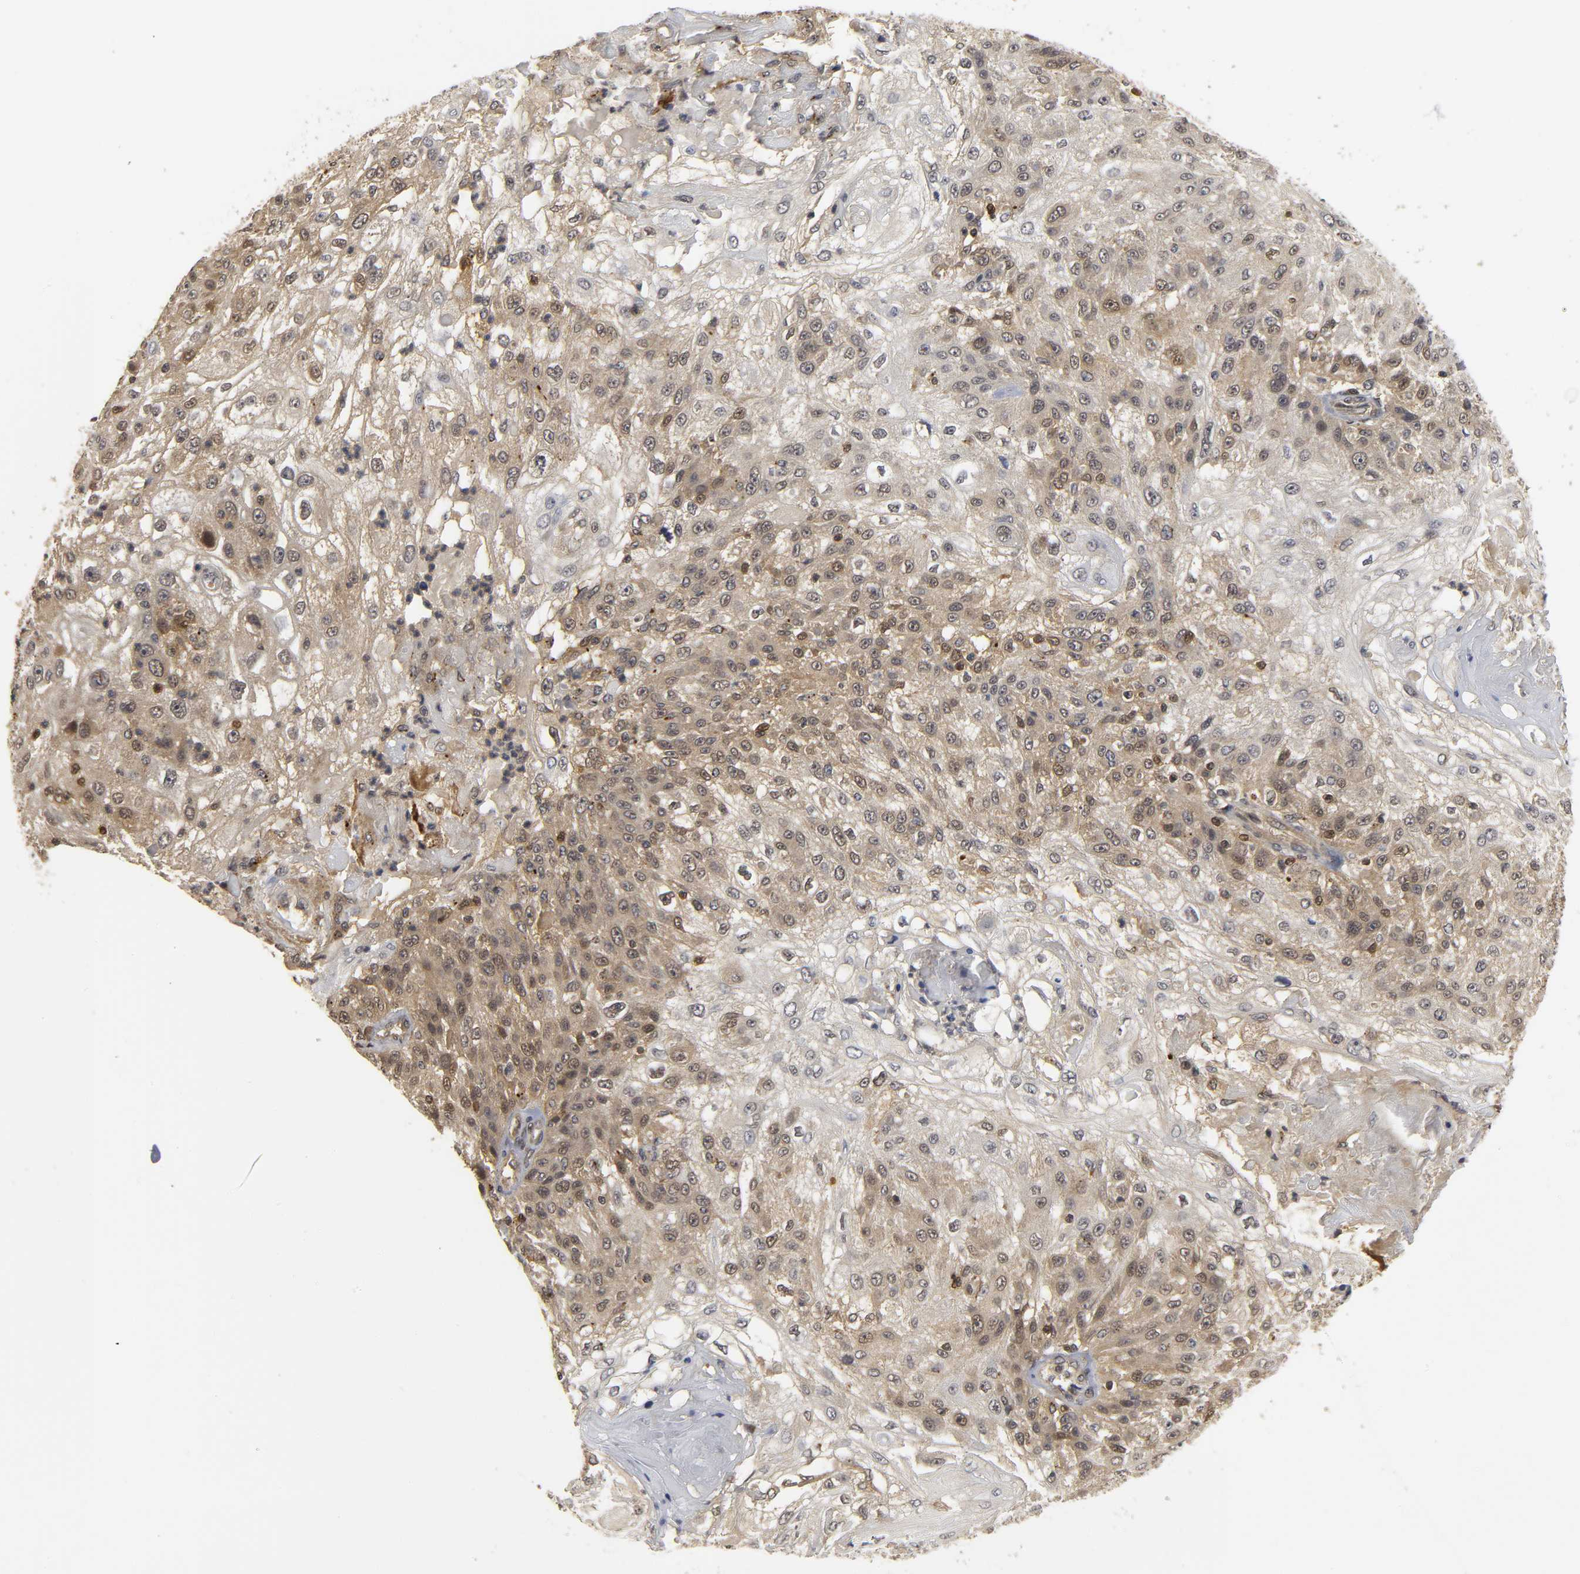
{"staining": {"intensity": "moderate", "quantity": ">75%", "location": "cytoplasmic/membranous,nuclear"}, "tissue": "skin cancer", "cell_type": "Tumor cells", "image_type": "cancer", "snomed": [{"axis": "morphology", "description": "Normal tissue, NOS"}, {"axis": "morphology", "description": "Squamous cell carcinoma, NOS"}, {"axis": "topography", "description": "Skin"}], "caption": "Human skin cancer stained for a protein (brown) reveals moderate cytoplasmic/membranous and nuclear positive positivity in approximately >75% of tumor cells.", "gene": "PARK7", "patient": {"sex": "female", "age": 83}}